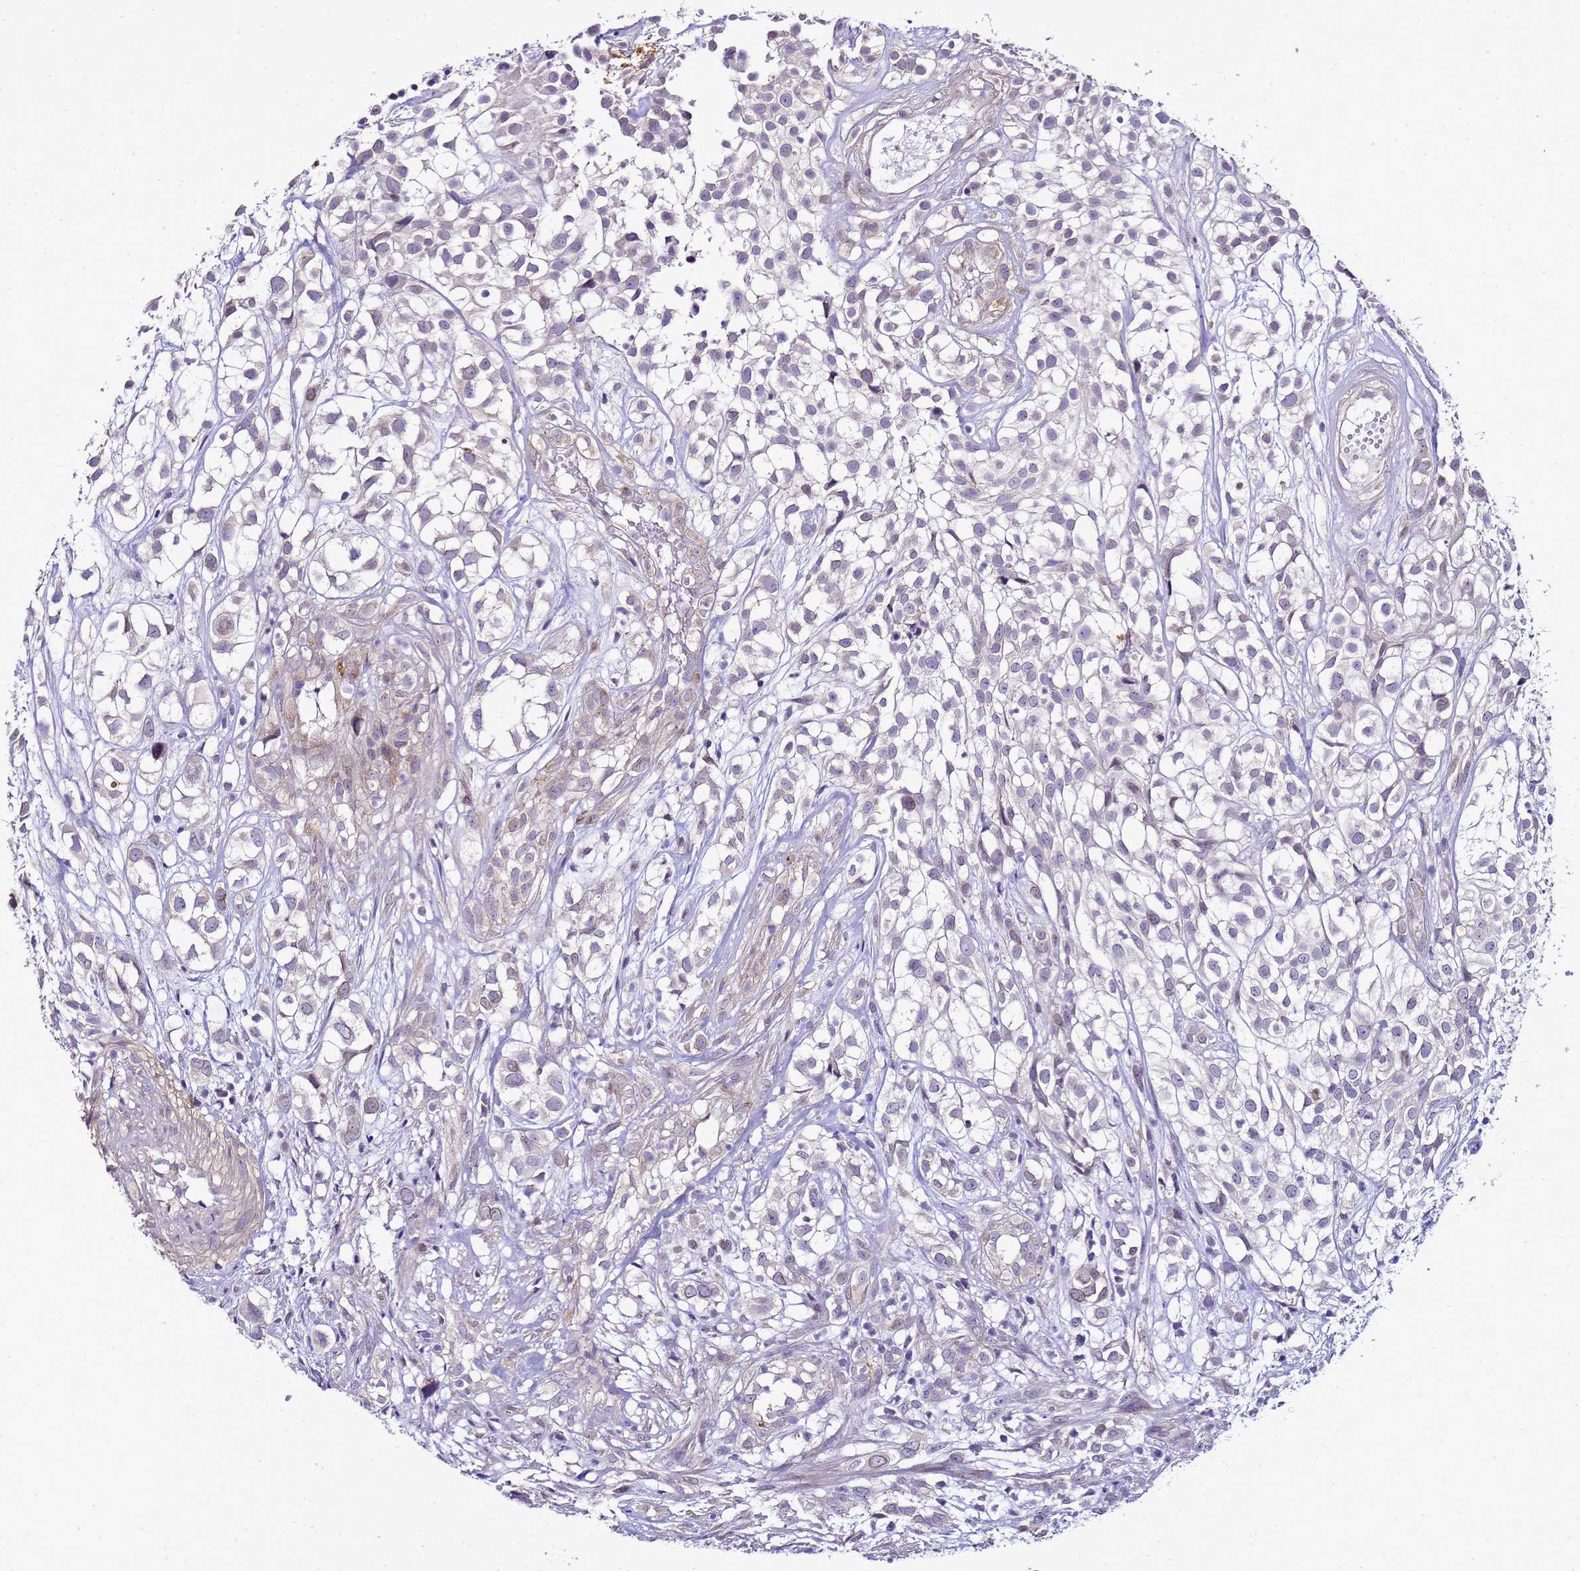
{"staining": {"intensity": "negative", "quantity": "none", "location": "none"}, "tissue": "urothelial cancer", "cell_type": "Tumor cells", "image_type": "cancer", "snomed": [{"axis": "morphology", "description": "Urothelial carcinoma, High grade"}, {"axis": "topography", "description": "Urinary bladder"}], "caption": "Immunohistochemical staining of human high-grade urothelial carcinoma demonstrates no significant expression in tumor cells.", "gene": "FAM166B", "patient": {"sex": "male", "age": 56}}